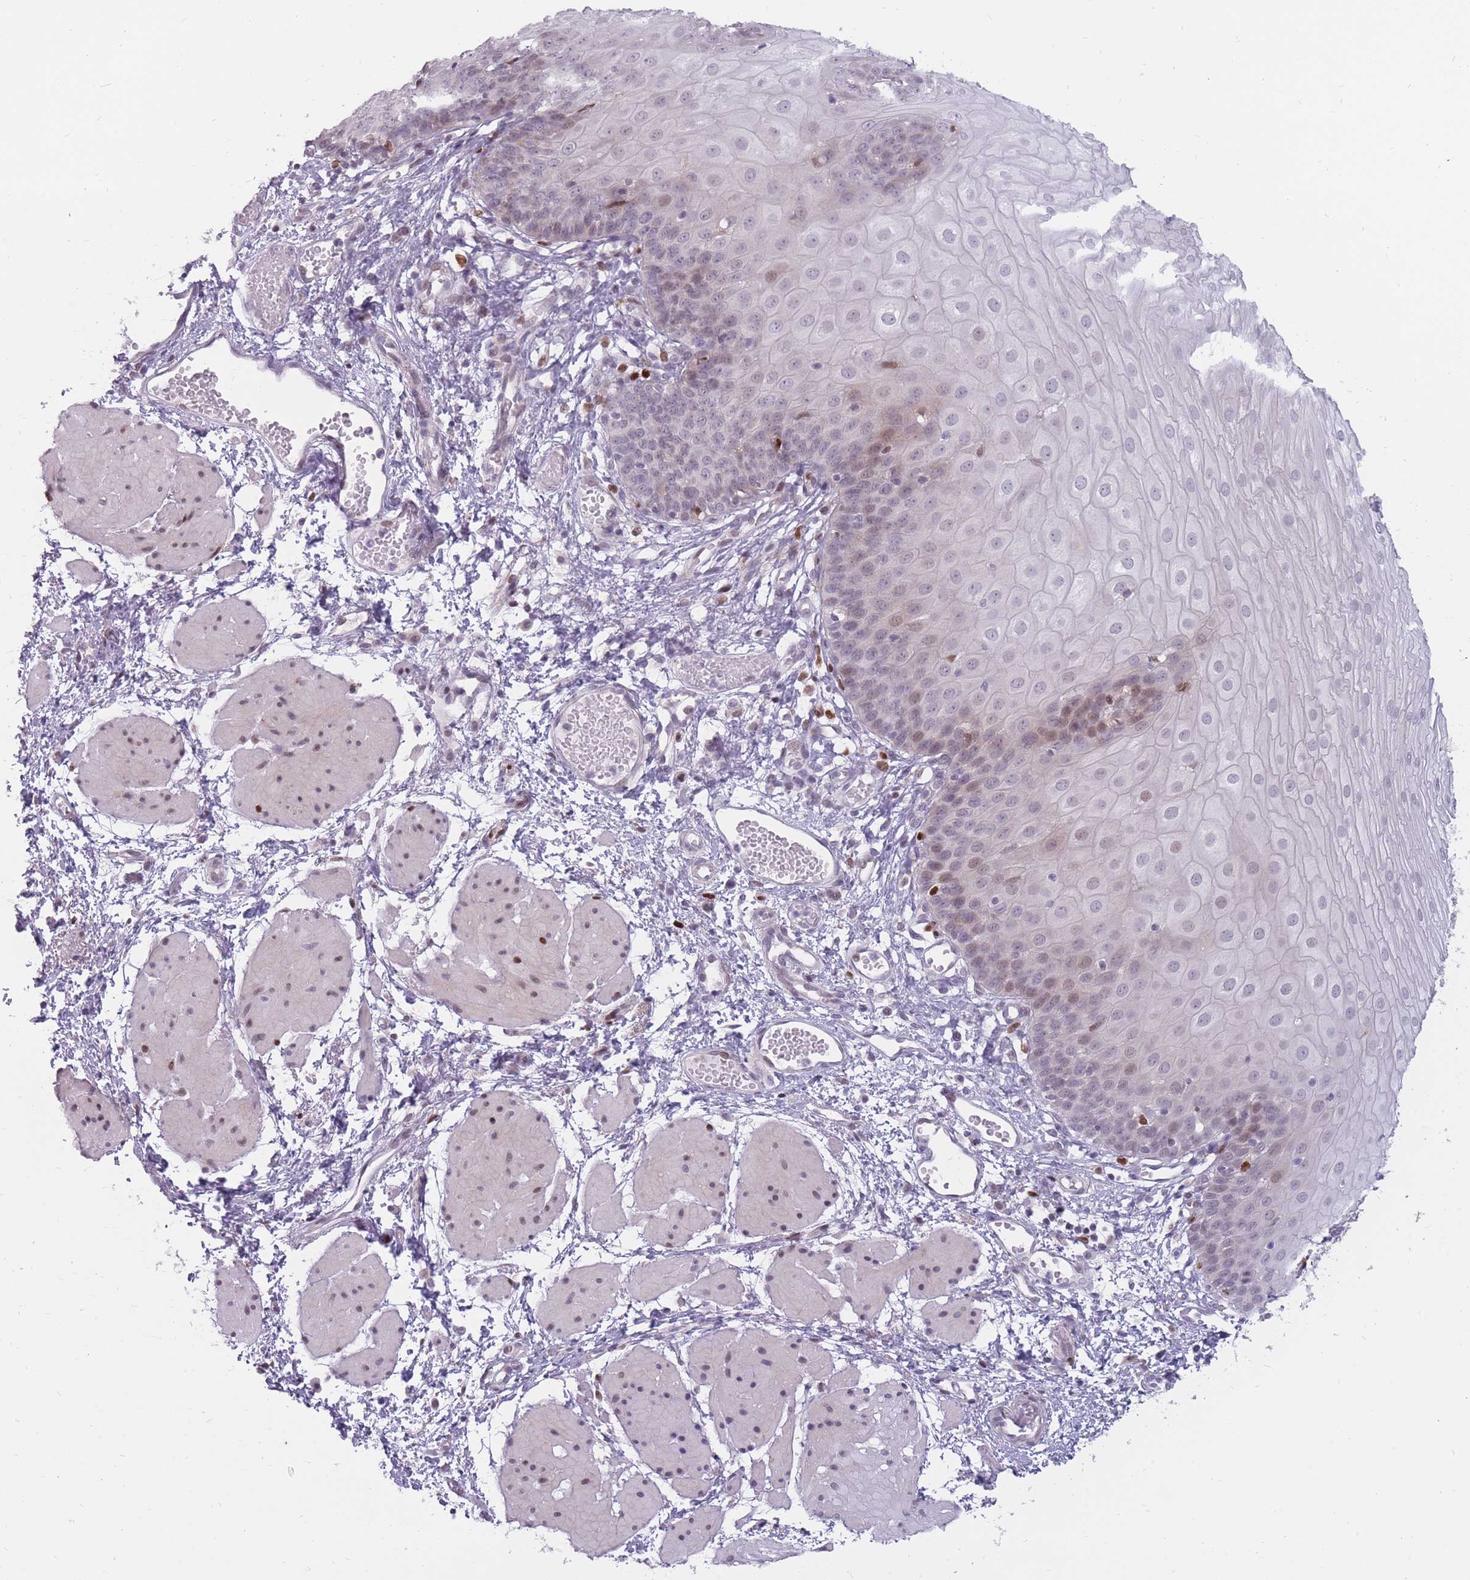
{"staining": {"intensity": "moderate", "quantity": "<25%", "location": "nuclear"}, "tissue": "esophagus", "cell_type": "Squamous epithelial cells", "image_type": "normal", "snomed": [{"axis": "morphology", "description": "Normal tissue, NOS"}, {"axis": "topography", "description": "Esophagus"}], "caption": "Brown immunohistochemical staining in normal esophagus displays moderate nuclear expression in approximately <25% of squamous epithelial cells.", "gene": "POM121C", "patient": {"sex": "male", "age": 69}}